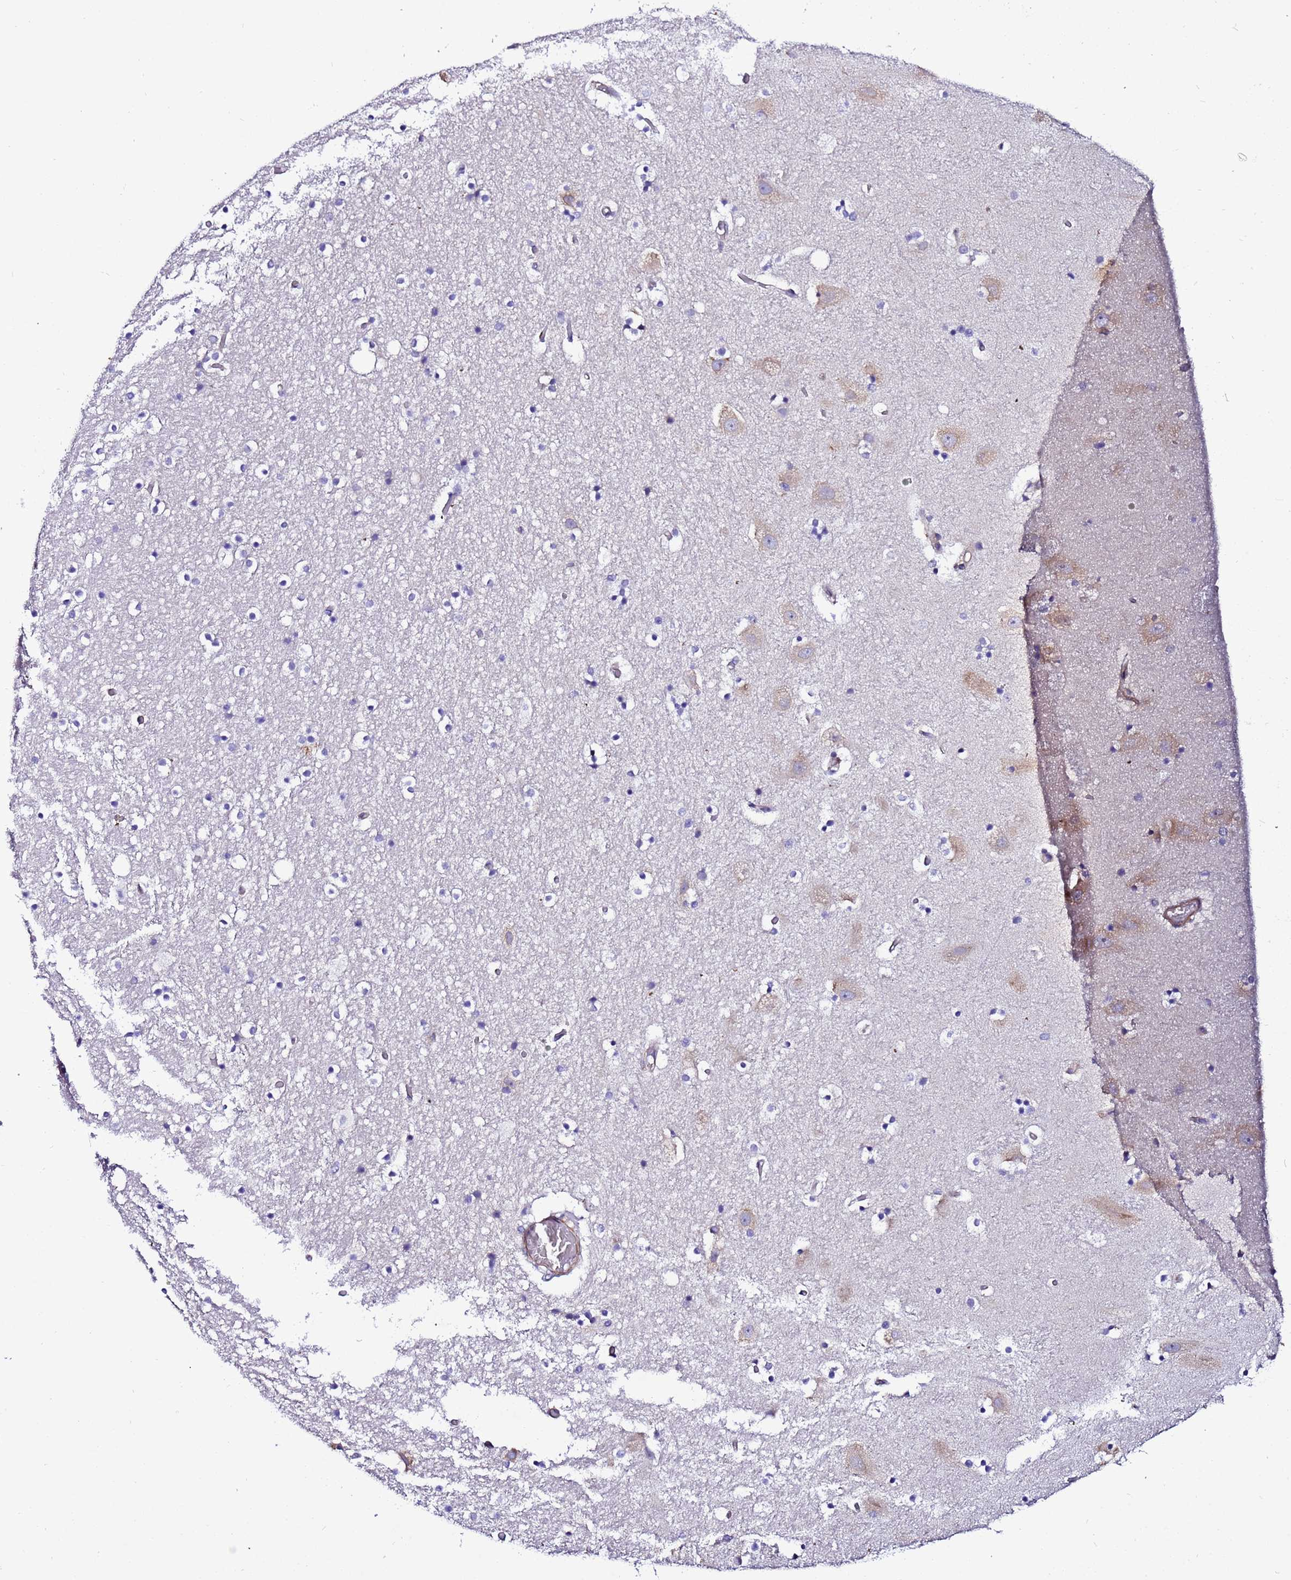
{"staining": {"intensity": "negative", "quantity": "none", "location": "none"}, "tissue": "hippocampus", "cell_type": "Glial cells", "image_type": "normal", "snomed": [{"axis": "morphology", "description": "Normal tissue, NOS"}, {"axis": "topography", "description": "Hippocampus"}], "caption": "DAB (3,3'-diaminobenzidine) immunohistochemical staining of normal human hippocampus displays no significant staining in glial cells.", "gene": "JRKL", "patient": {"sex": "female", "age": 52}}